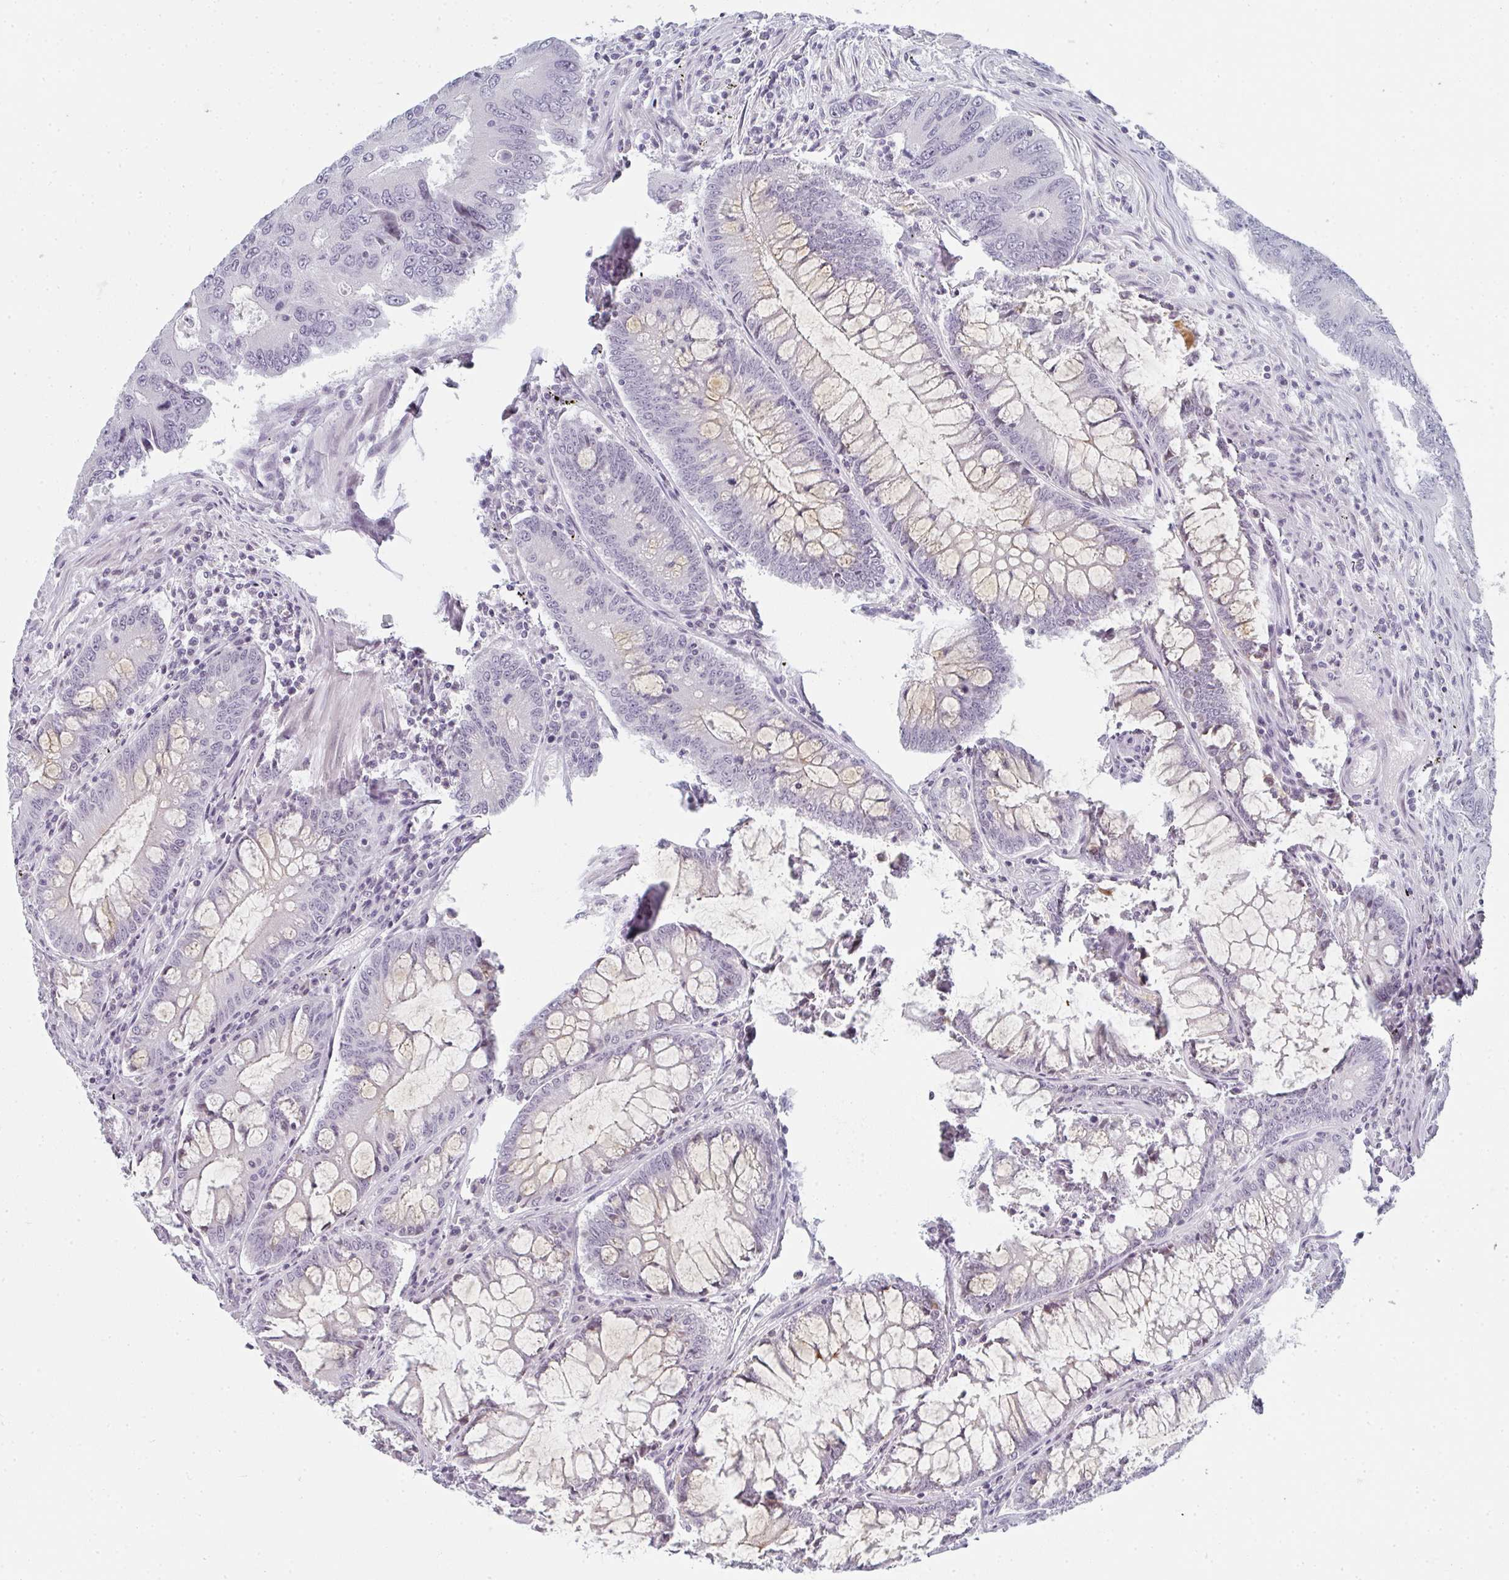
{"staining": {"intensity": "negative", "quantity": "none", "location": "none"}, "tissue": "colorectal cancer", "cell_type": "Tumor cells", "image_type": "cancer", "snomed": [{"axis": "morphology", "description": "Adenocarcinoma, NOS"}, {"axis": "topography", "description": "Colon"}], "caption": "Immunohistochemistry photomicrograph of neoplastic tissue: human adenocarcinoma (colorectal) stained with DAB (3,3'-diaminobenzidine) reveals no significant protein staining in tumor cells.", "gene": "RBBP6", "patient": {"sex": "male", "age": 53}}